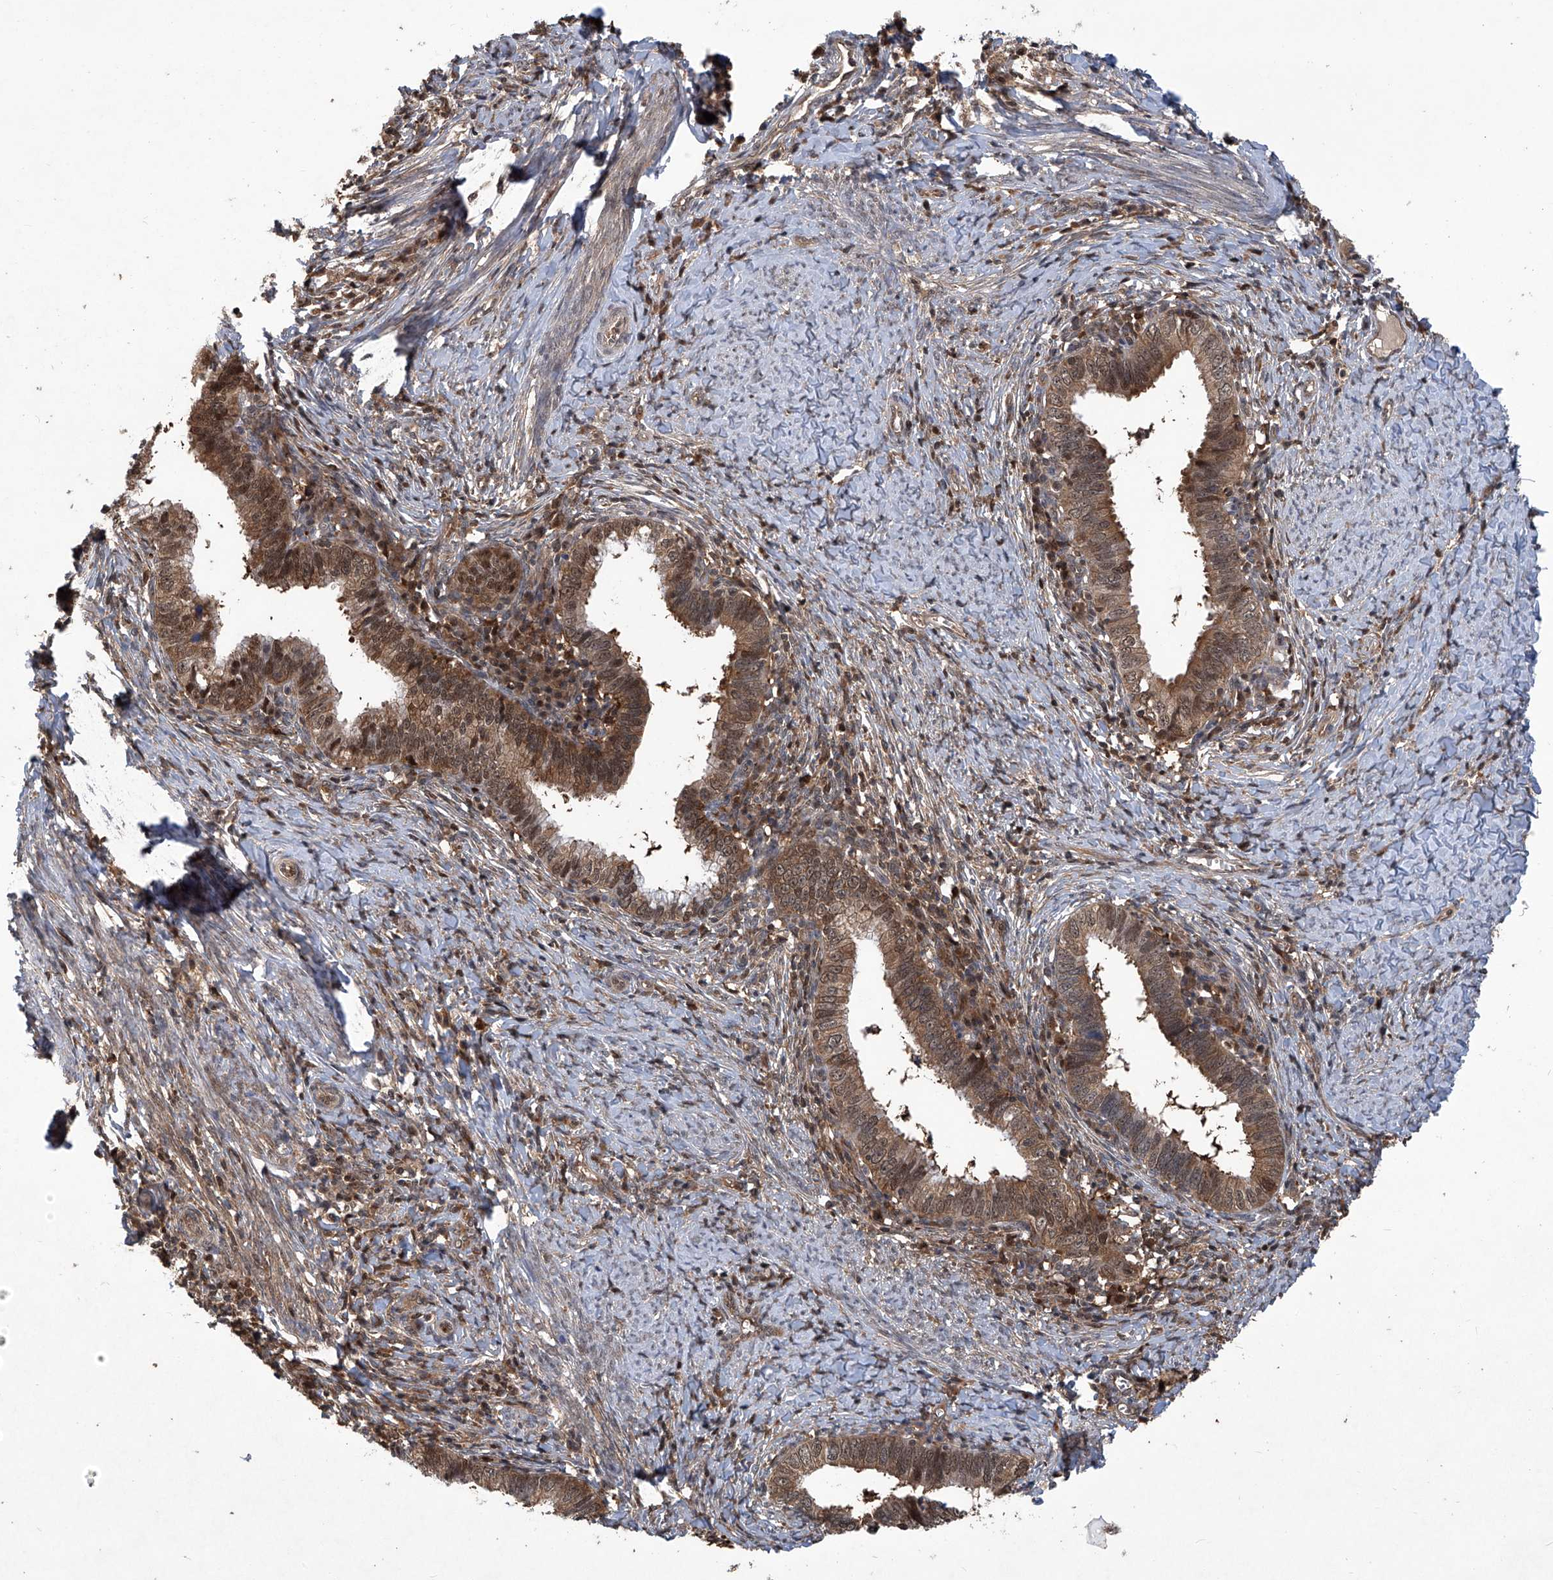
{"staining": {"intensity": "moderate", "quantity": ">75%", "location": "cytoplasmic/membranous,nuclear"}, "tissue": "cervical cancer", "cell_type": "Tumor cells", "image_type": "cancer", "snomed": [{"axis": "morphology", "description": "Adenocarcinoma, NOS"}, {"axis": "topography", "description": "Cervix"}], "caption": "About >75% of tumor cells in adenocarcinoma (cervical) reveal moderate cytoplasmic/membranous and nuclear protein expression as visualized by brown immunohistochemical staining.", "gene": "PSMB1", "patient": {"sex": "female", "age": 36}}